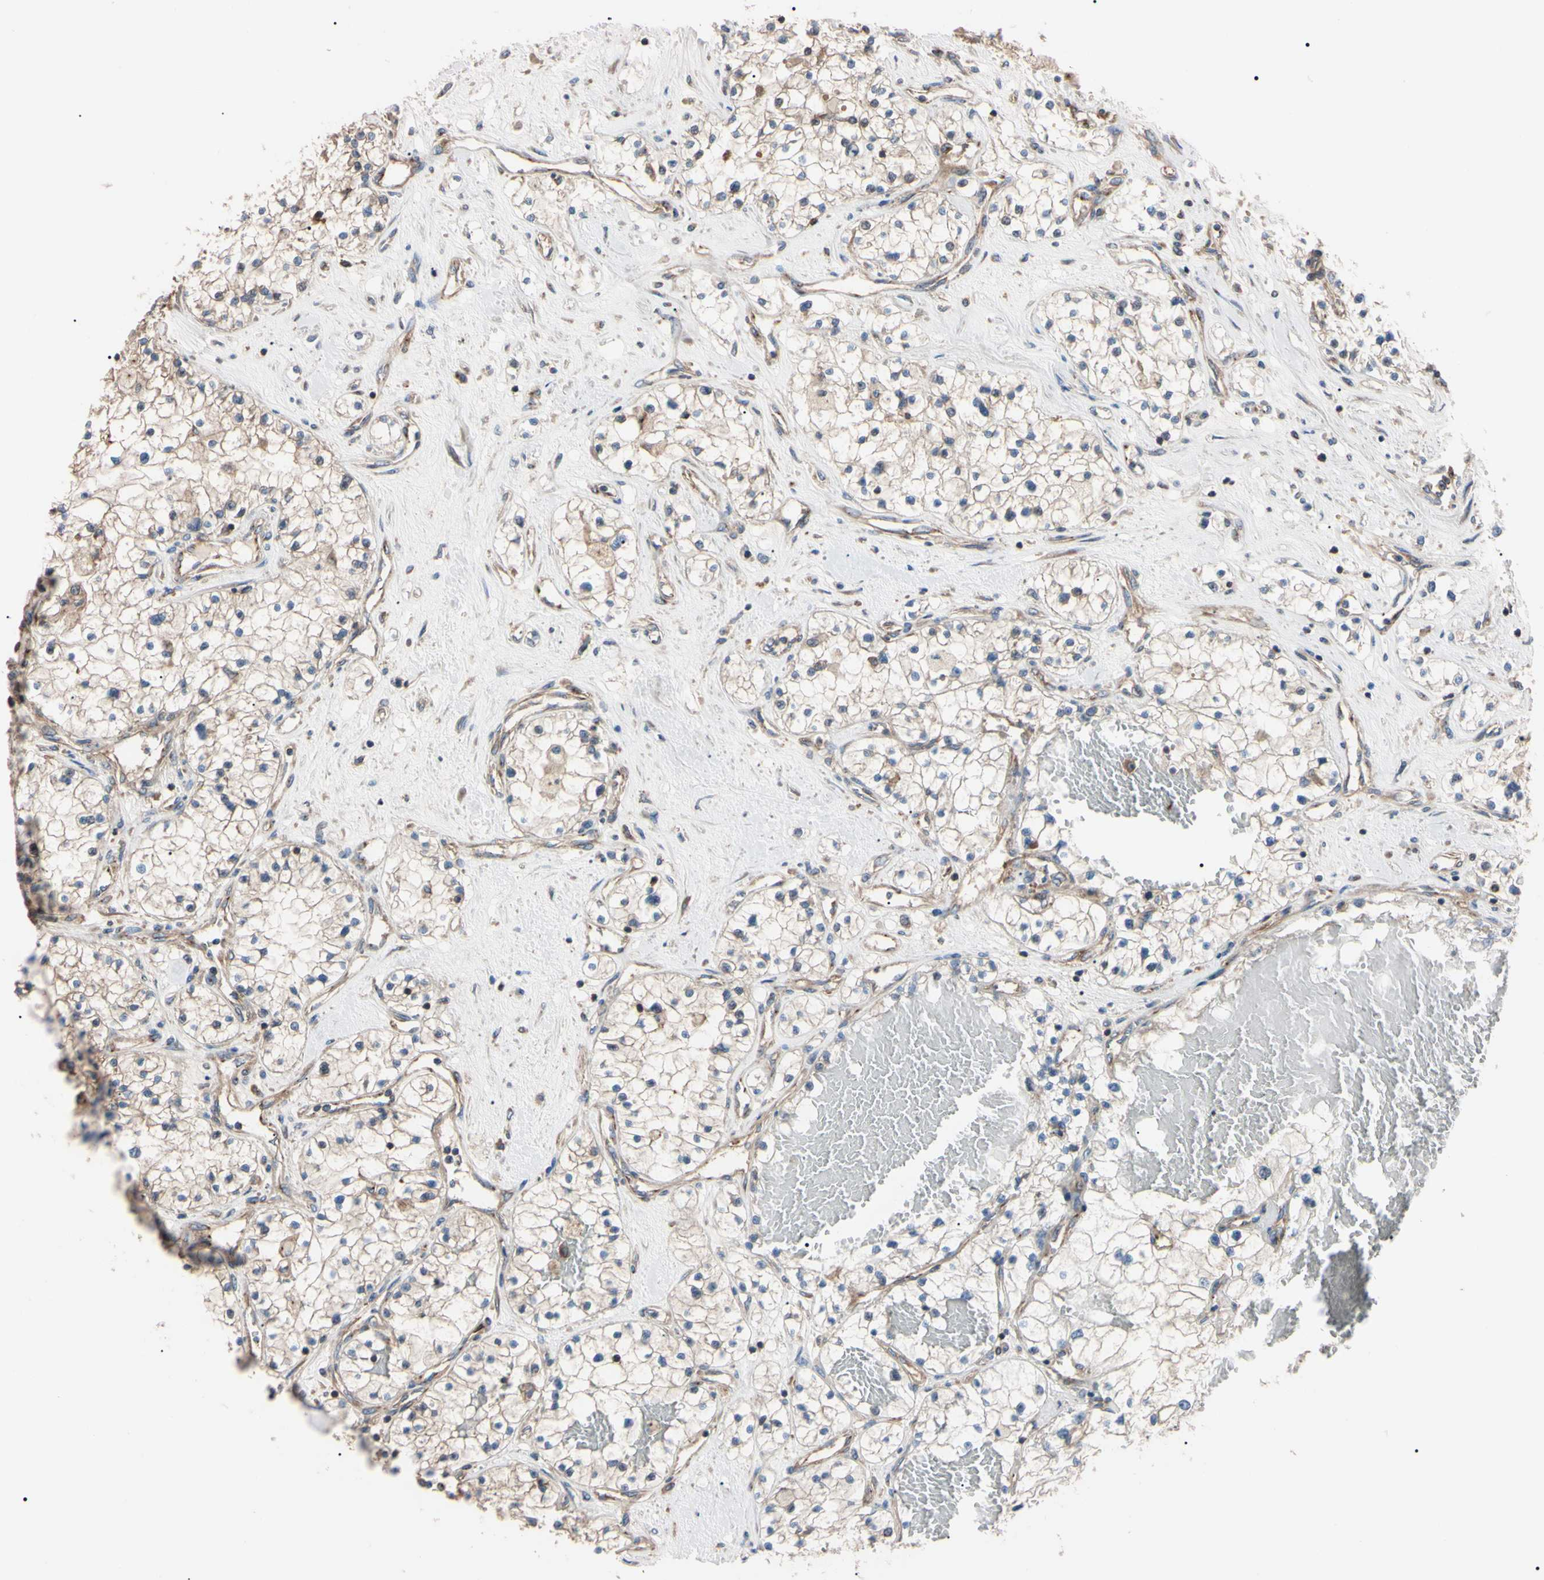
{"staining": {"intensity": "weak", "quantity": ">75%", "location": "cytoplasmic/membranous"}, "tissue": "renal cancer", "cell_type": "Tumor cells", "image_type": "cancer", "snomed": [{"axis": "morphology", "description": "Adenocarcinoma, NOS"}, {"axis": "topography", "description": "Kidney"}], "caption": "There is low levels of weak cytoplasmic/membranous positivity in tumor cells of renal cancer (adenocarcinoma), as demonstrated by immunohistochemical staining (brown color).", "gene": "PRKACA", "patient": {"sex": "male", "age": 68}}